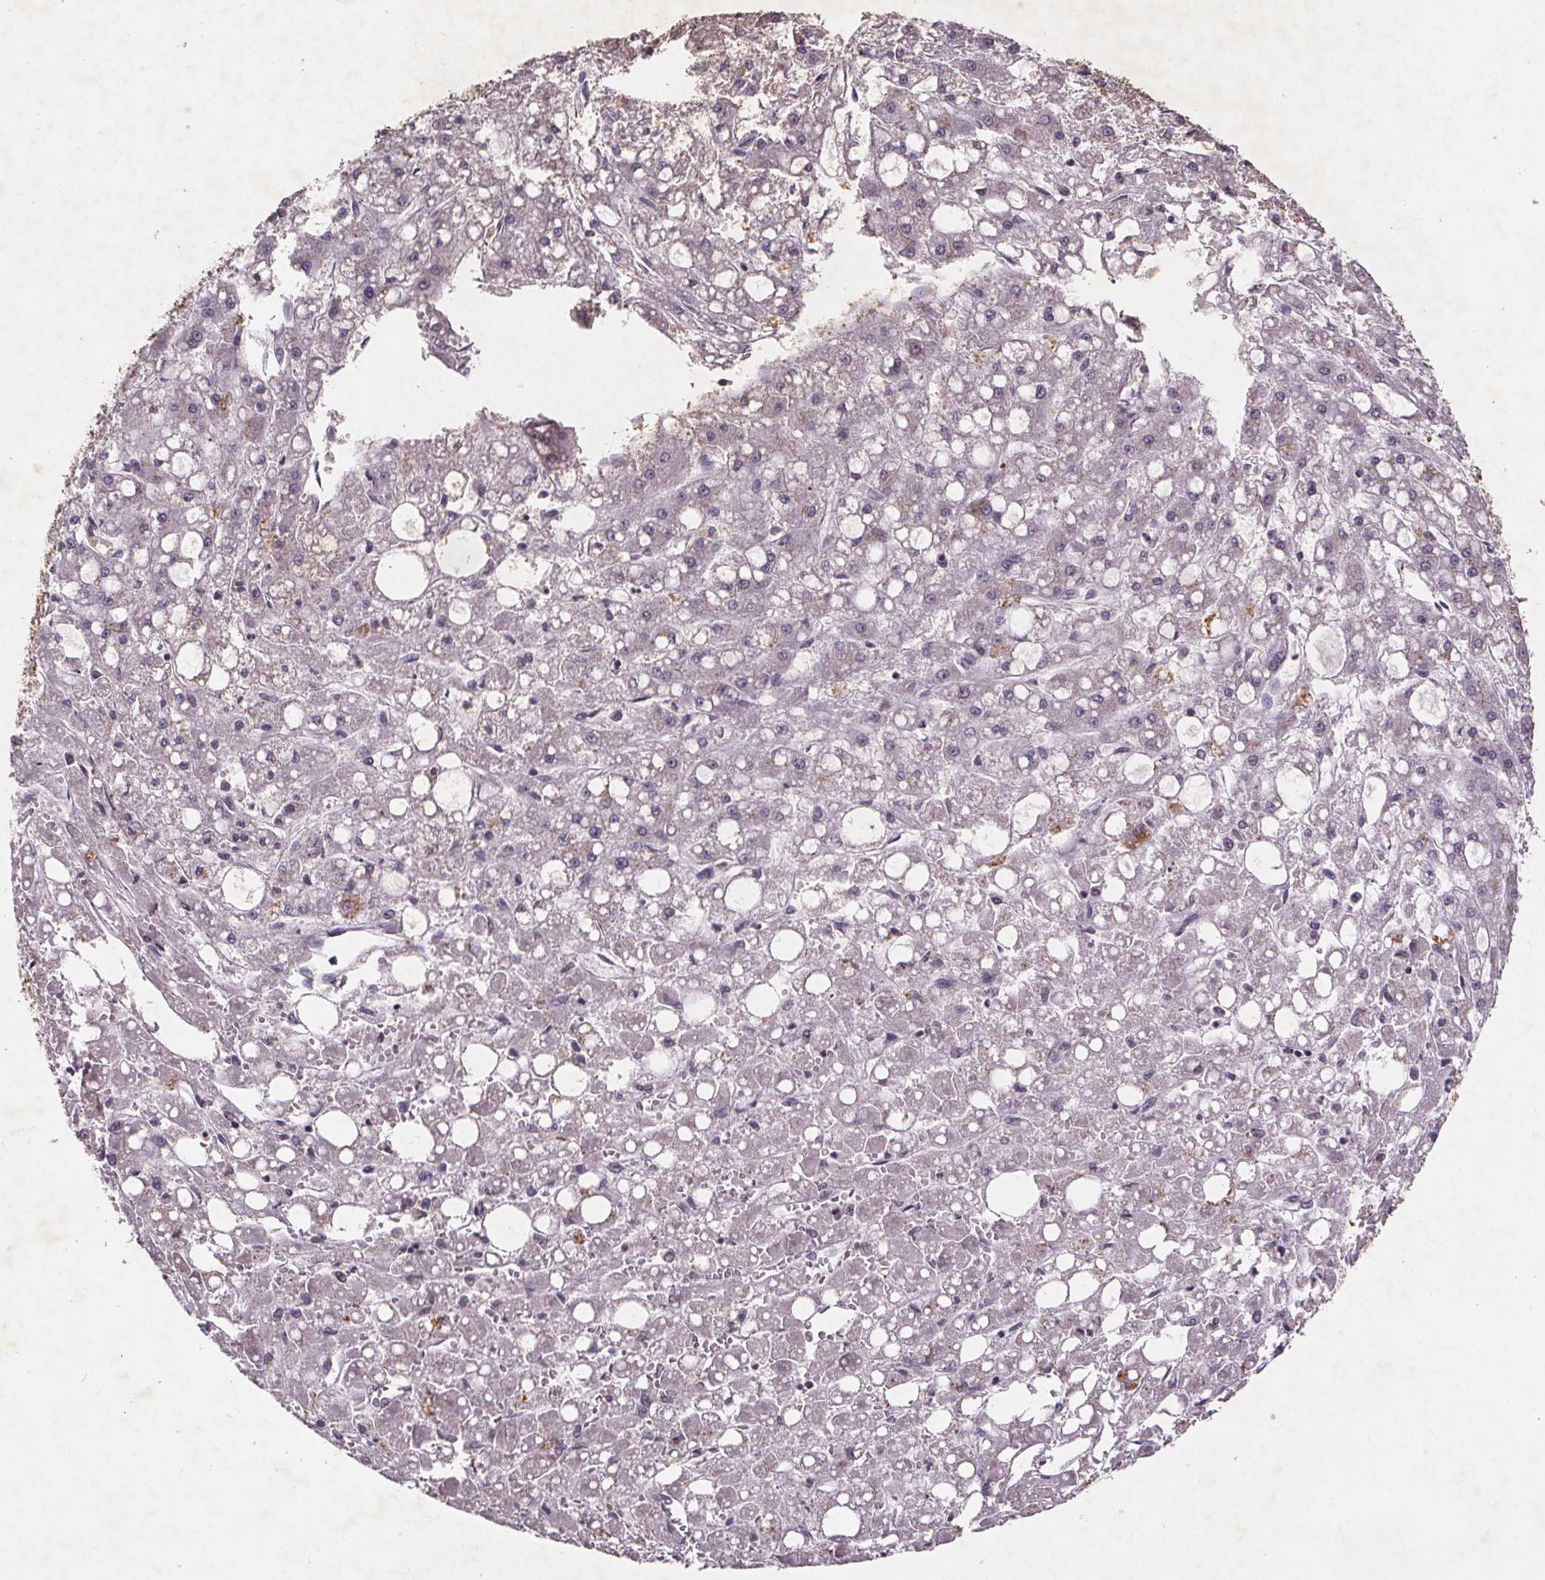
{"staining": {"intensity": "negative", "quantity": "none", "location": "none"}, "tissue": "liver cancer", "cell_type": "Tumor cells", "image_type": "cancer", "snomed": [{"axis": "morphology", "description": "Carcinoma, Hepatocellular, NOS"}, {"axis": "topography", "description": "Liver"}], "caption": "Tumor cells are negative for protein expression in human liver cancer. (DAB immunohistochemistry (IHC) visualized using brightfield microscopy, high magnification).", "gene": "STRN3", "patient": {"sex": "male", "age": 67}}